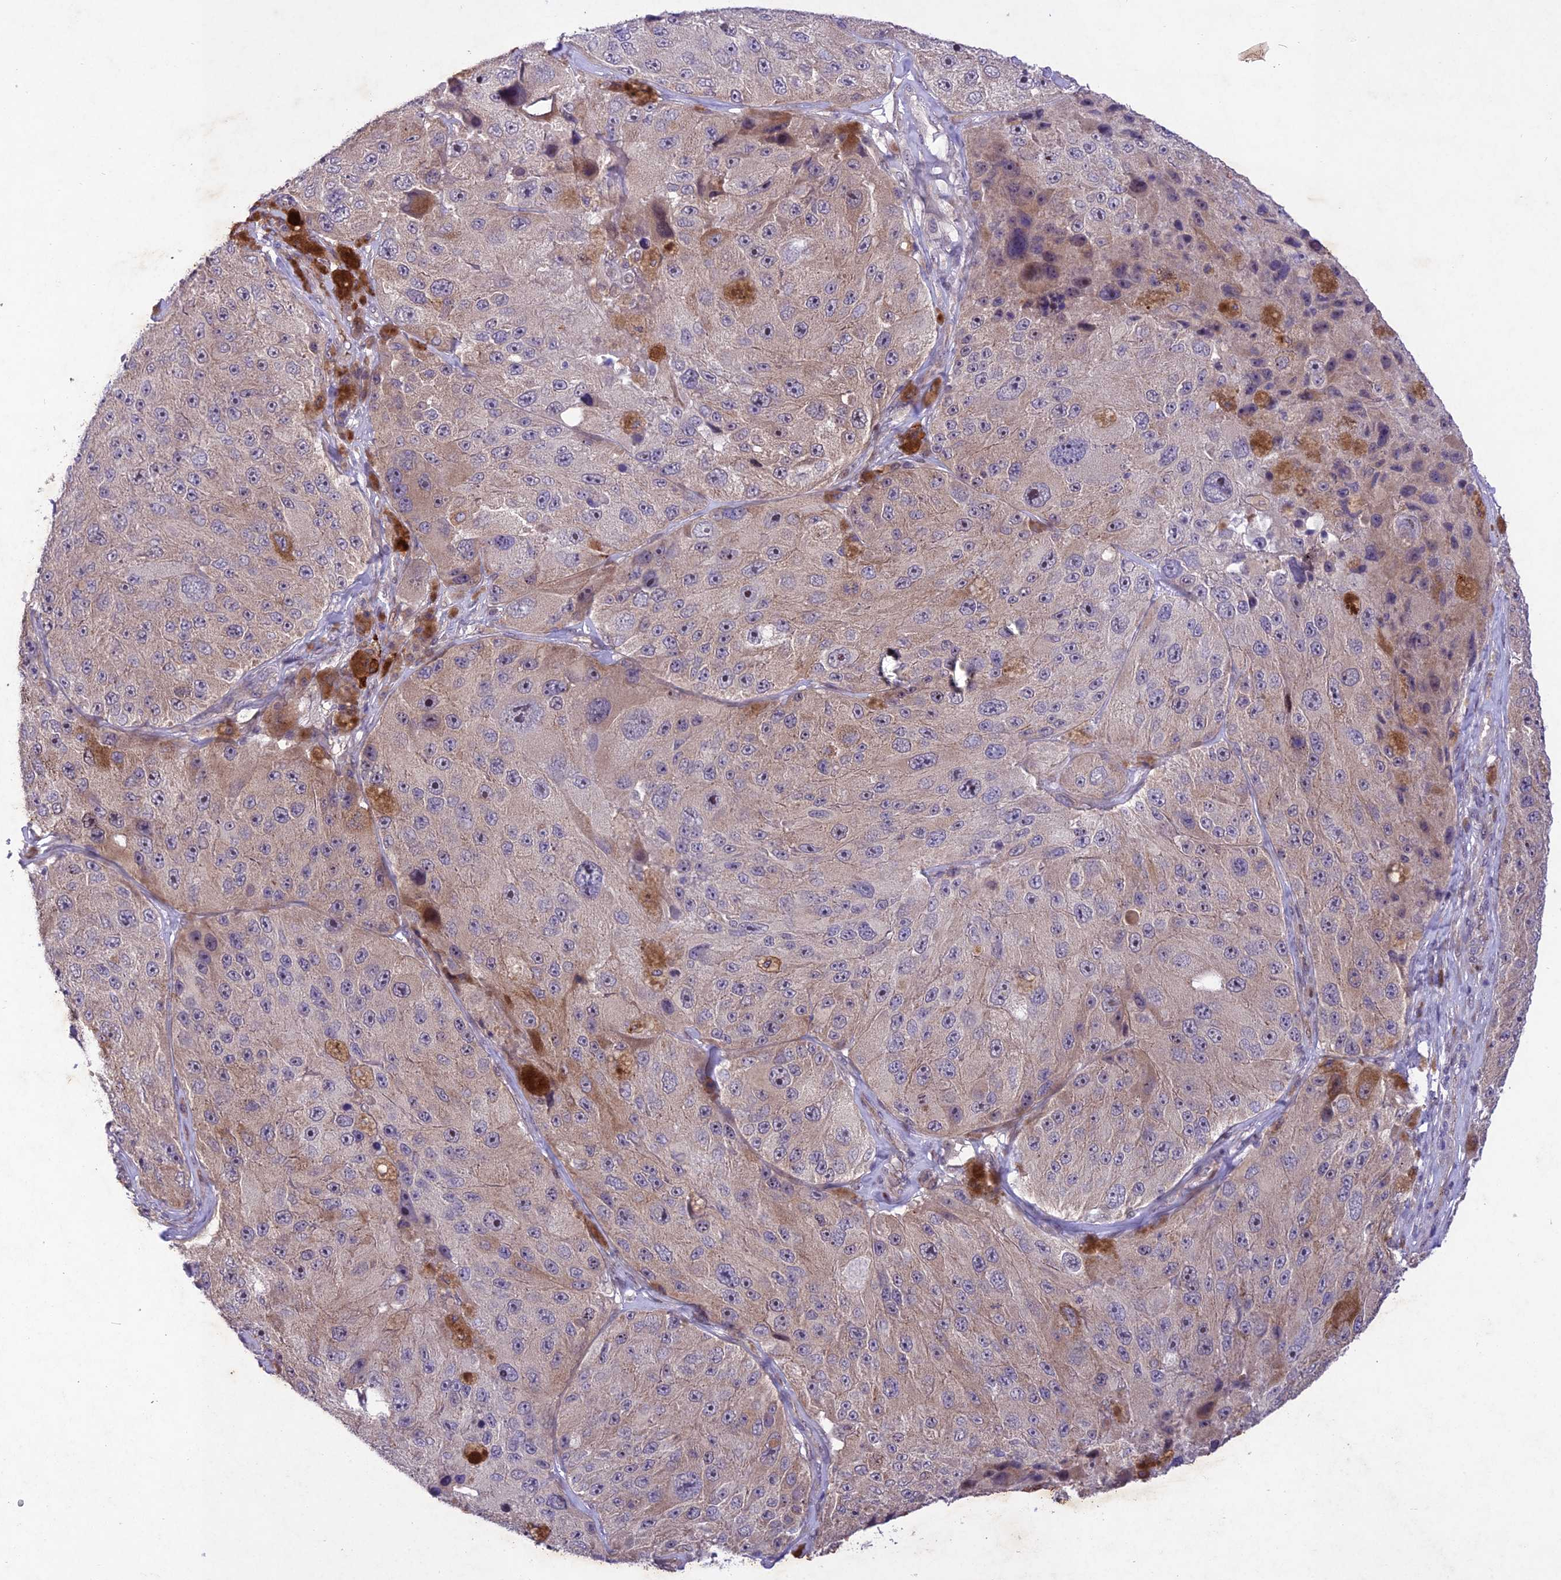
{"staining": {"intensity": "weak", "quantity": "<25%", "location": "cytoplasmic/membranous"}, "tissue": "melanoma", "cell_type": "Tumor cells", "image_type": "cancer", "snomed": [{"axis": "morphology", "description": "Malignant melanoma, Metastatic site"}, {"axis": "topography", "description": "Lymph node"}], "caption": "Immunohistochemistry photomicrograph of neoplastic tissue: human malignant melanoma (metastatic site) stained with DAB shows no significant protein staining in tumor cells.", "gene": "ANKRD52", "patient": {"sex": "male", "age": 62}}